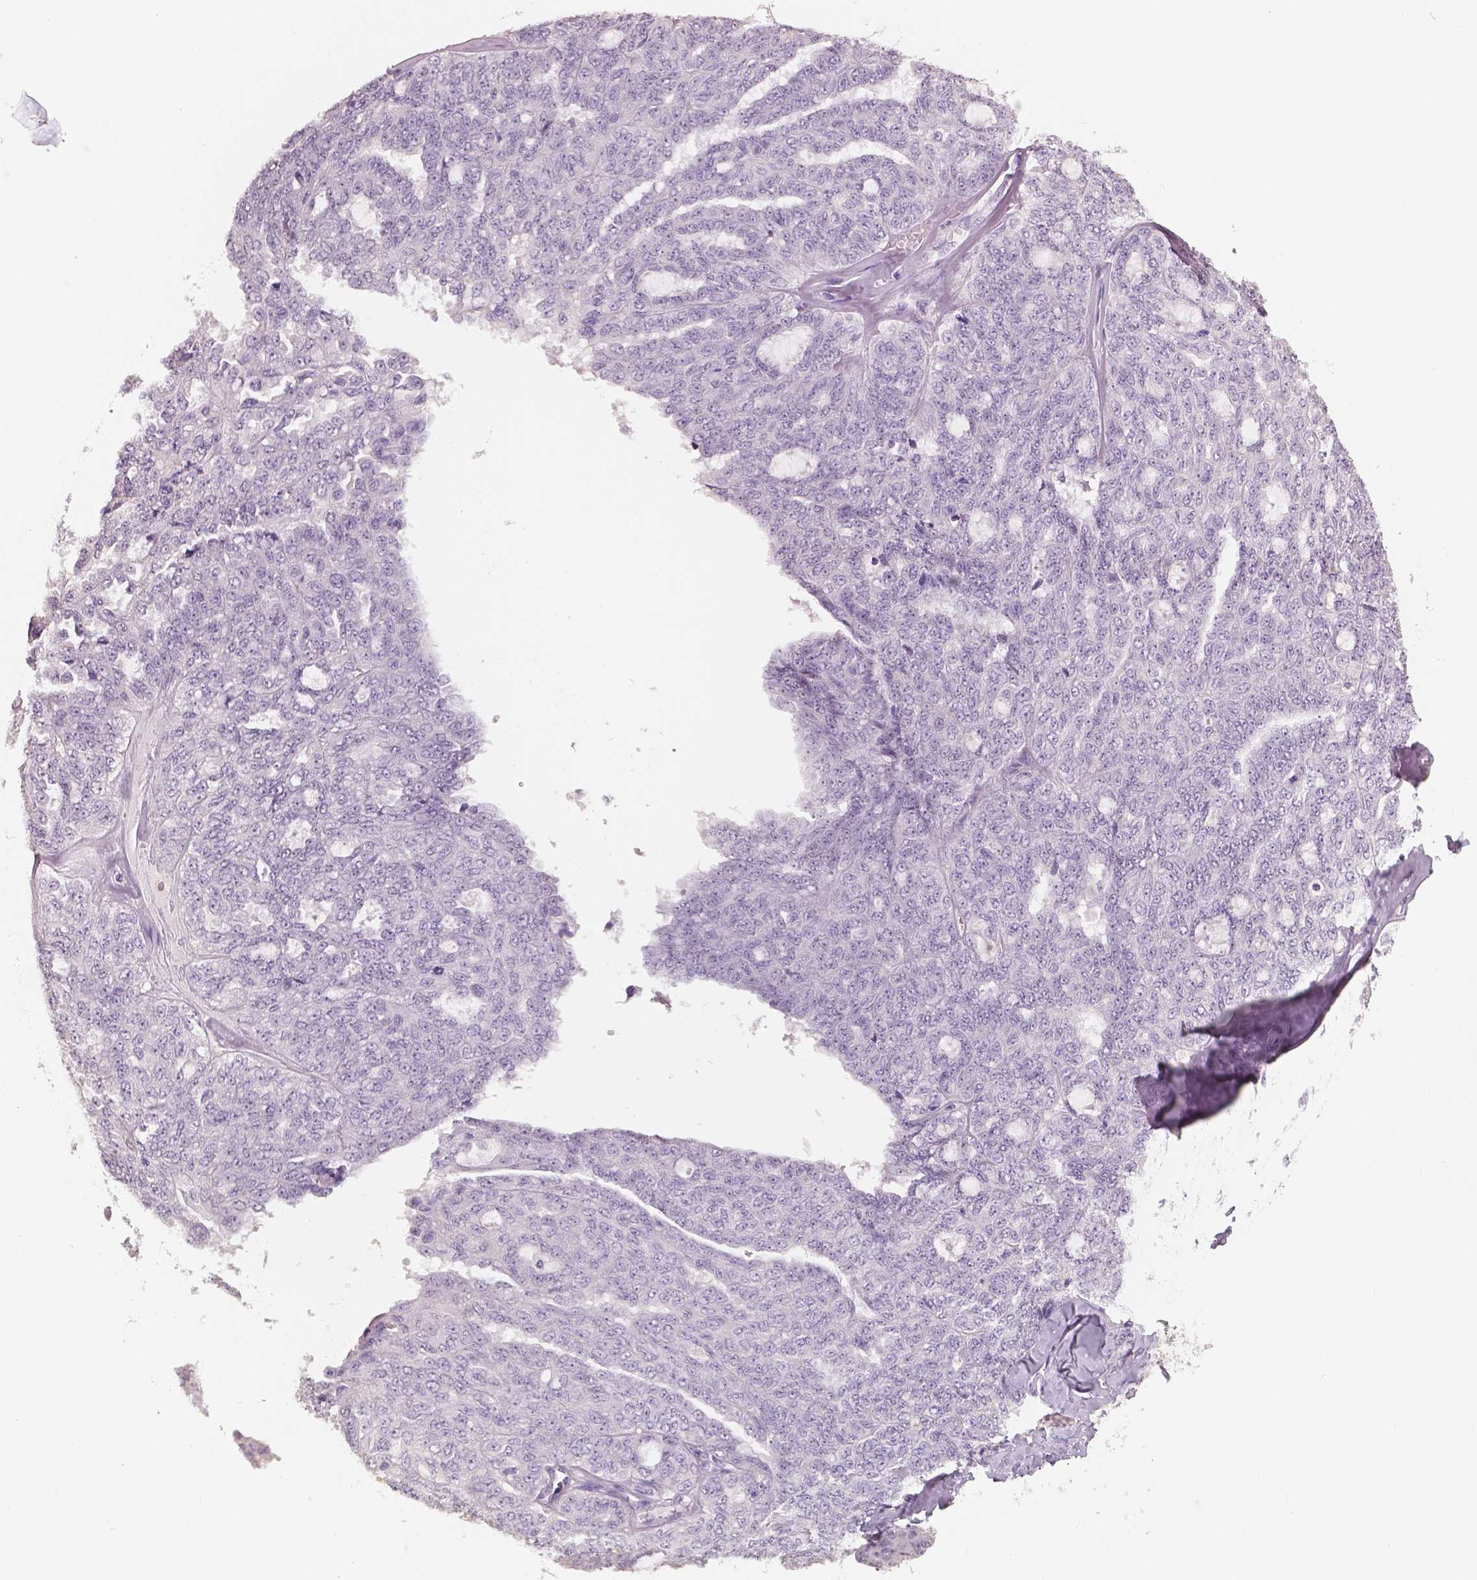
{"staining": {"intensity": "negative", "quantity": "none", "location": "none"}, "tissue": "ovarian cancer", "cell_type": "Tumor cells", "image_type": "cancer", "snomed": [{"axis": "morphology", "description": "Cystadenocarcinoma, serous, NOS"}, {"axis": "topography", "description": "Ovary"}], "caption": "The immunohistochemistry (IHC) micrograph has no significant positivity in tumor cells of ovarian serous cystadenocarcinoma tissue.", "gene": "NECAB1", "patient": {"sex": "female", "age": 71}}